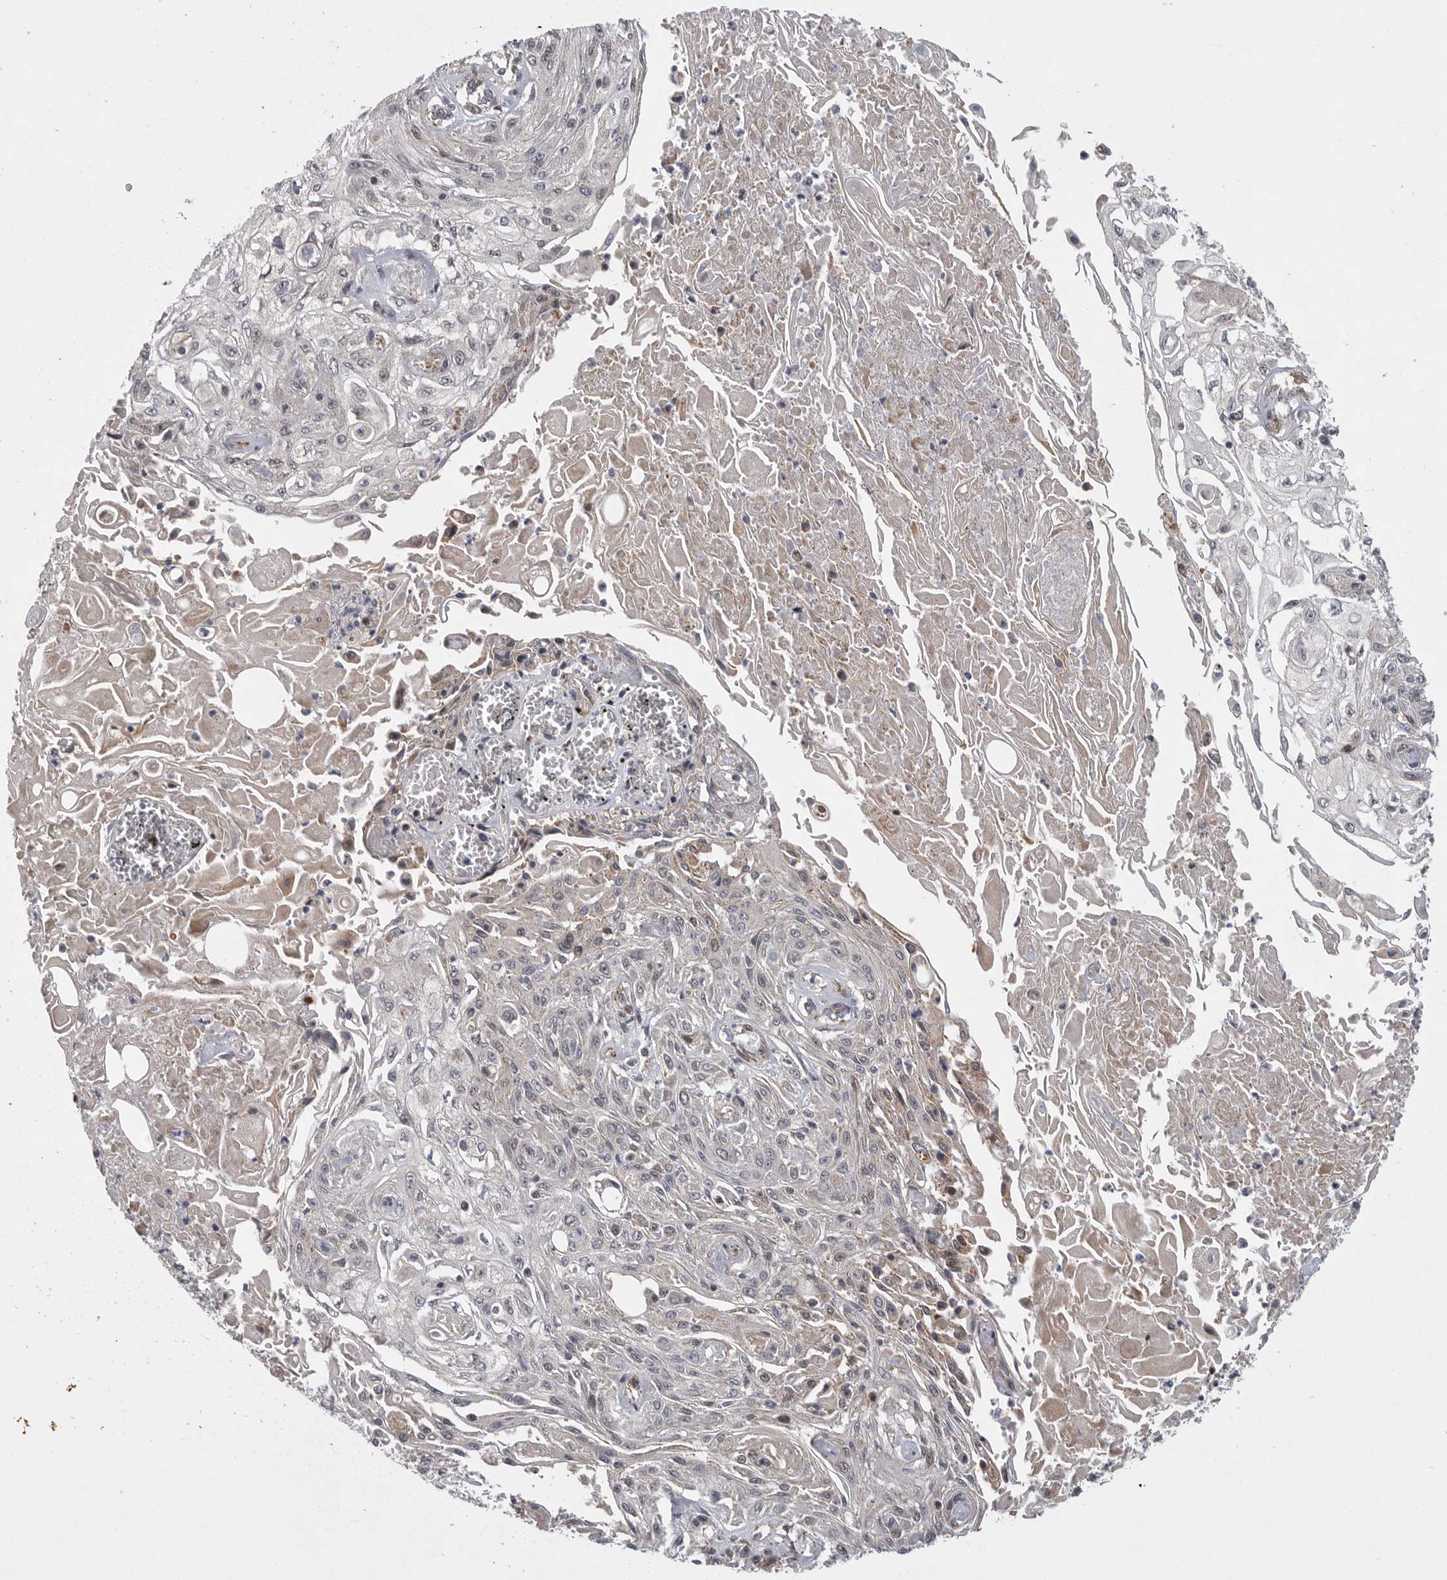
{"staining": {"intensity": "negative", "quantity": "none", "location": "none"}, "tissue": "skin cancer", "cell_type": "Tumor cells", "image_type": "cancer", "snomed": [{"axis": "morphology", "description": "Squamous cell carcinoma, NOS"}, {"axis": "morphology", "description": "Squamous cell carcinoma, metastatic, NOS"}, {"axis": "topography", "description": "Skin"}, {"axis": "topography", "description": "Lymph node"}], "caption": "The micrograph demonstrates no significant positivity in tumor cells of skin cancer (metastatic squamous cell carcinoma). Nuclei are stained in blue.", "gene": "TMPRSS11F", "patient": {"sex": "male", "age": 75}}